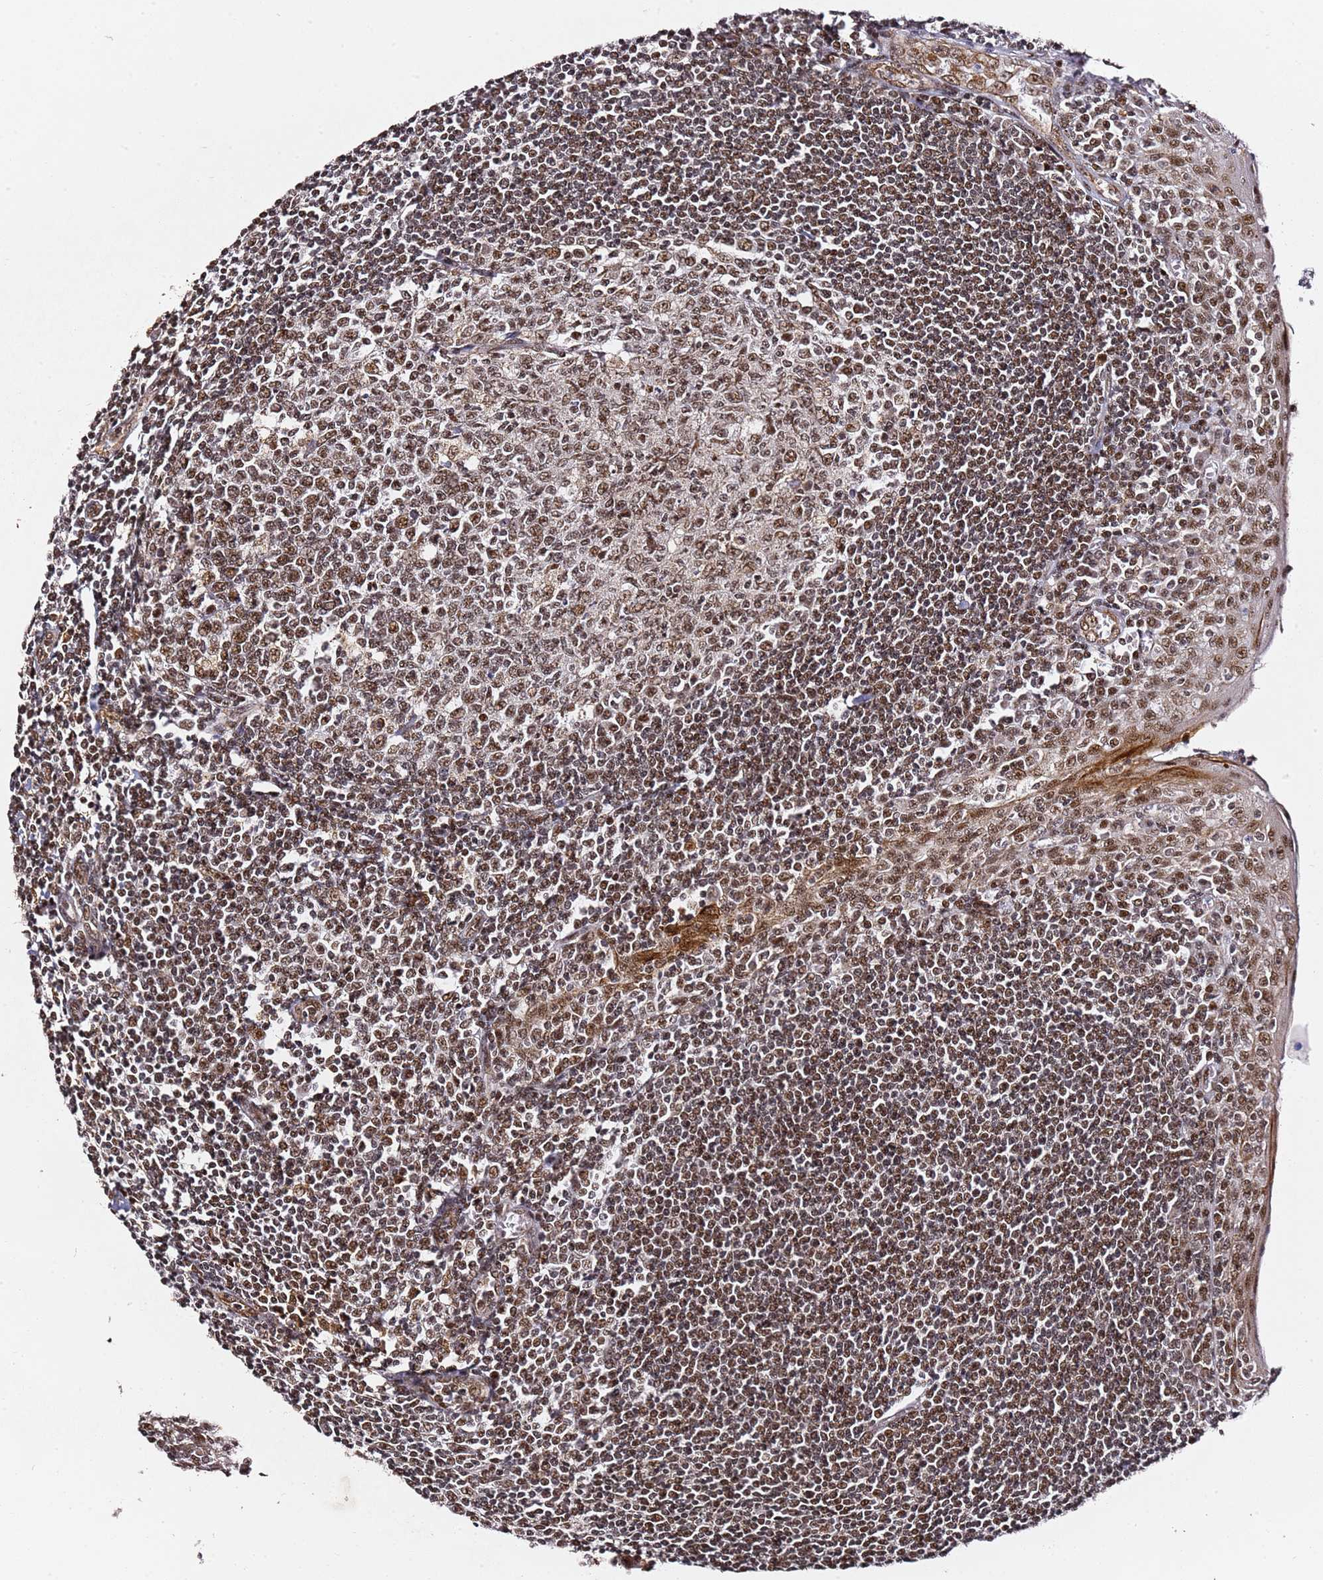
{"staining": {"intensity": "moderate", "quantity": "25%-75%", "location": "nuclear"}, "tissue": "tonsil", "cell_type": "Germinal center cells", "image_type": "normal", "snomed": [{"axis": "morphology", "description": "Normal tissue, NOS"}, {"axis": "topography", "description": "Tonsil"}], "caption": "Immunohistochemical staining of normal human tonsil demonstrates 25%-75% levels of moderate nuclear protein expression in about 25%-75% of germinal center cells. The staining was performed using DAB (3,3'-diaminobenzidine) to visualize the protein expression in brown, while the nuclei were stained in blue with hematoxylin (Magnification: 20x).", "gene": "TP53AIP1", "patient": {"sex": "male", "age": 27}}